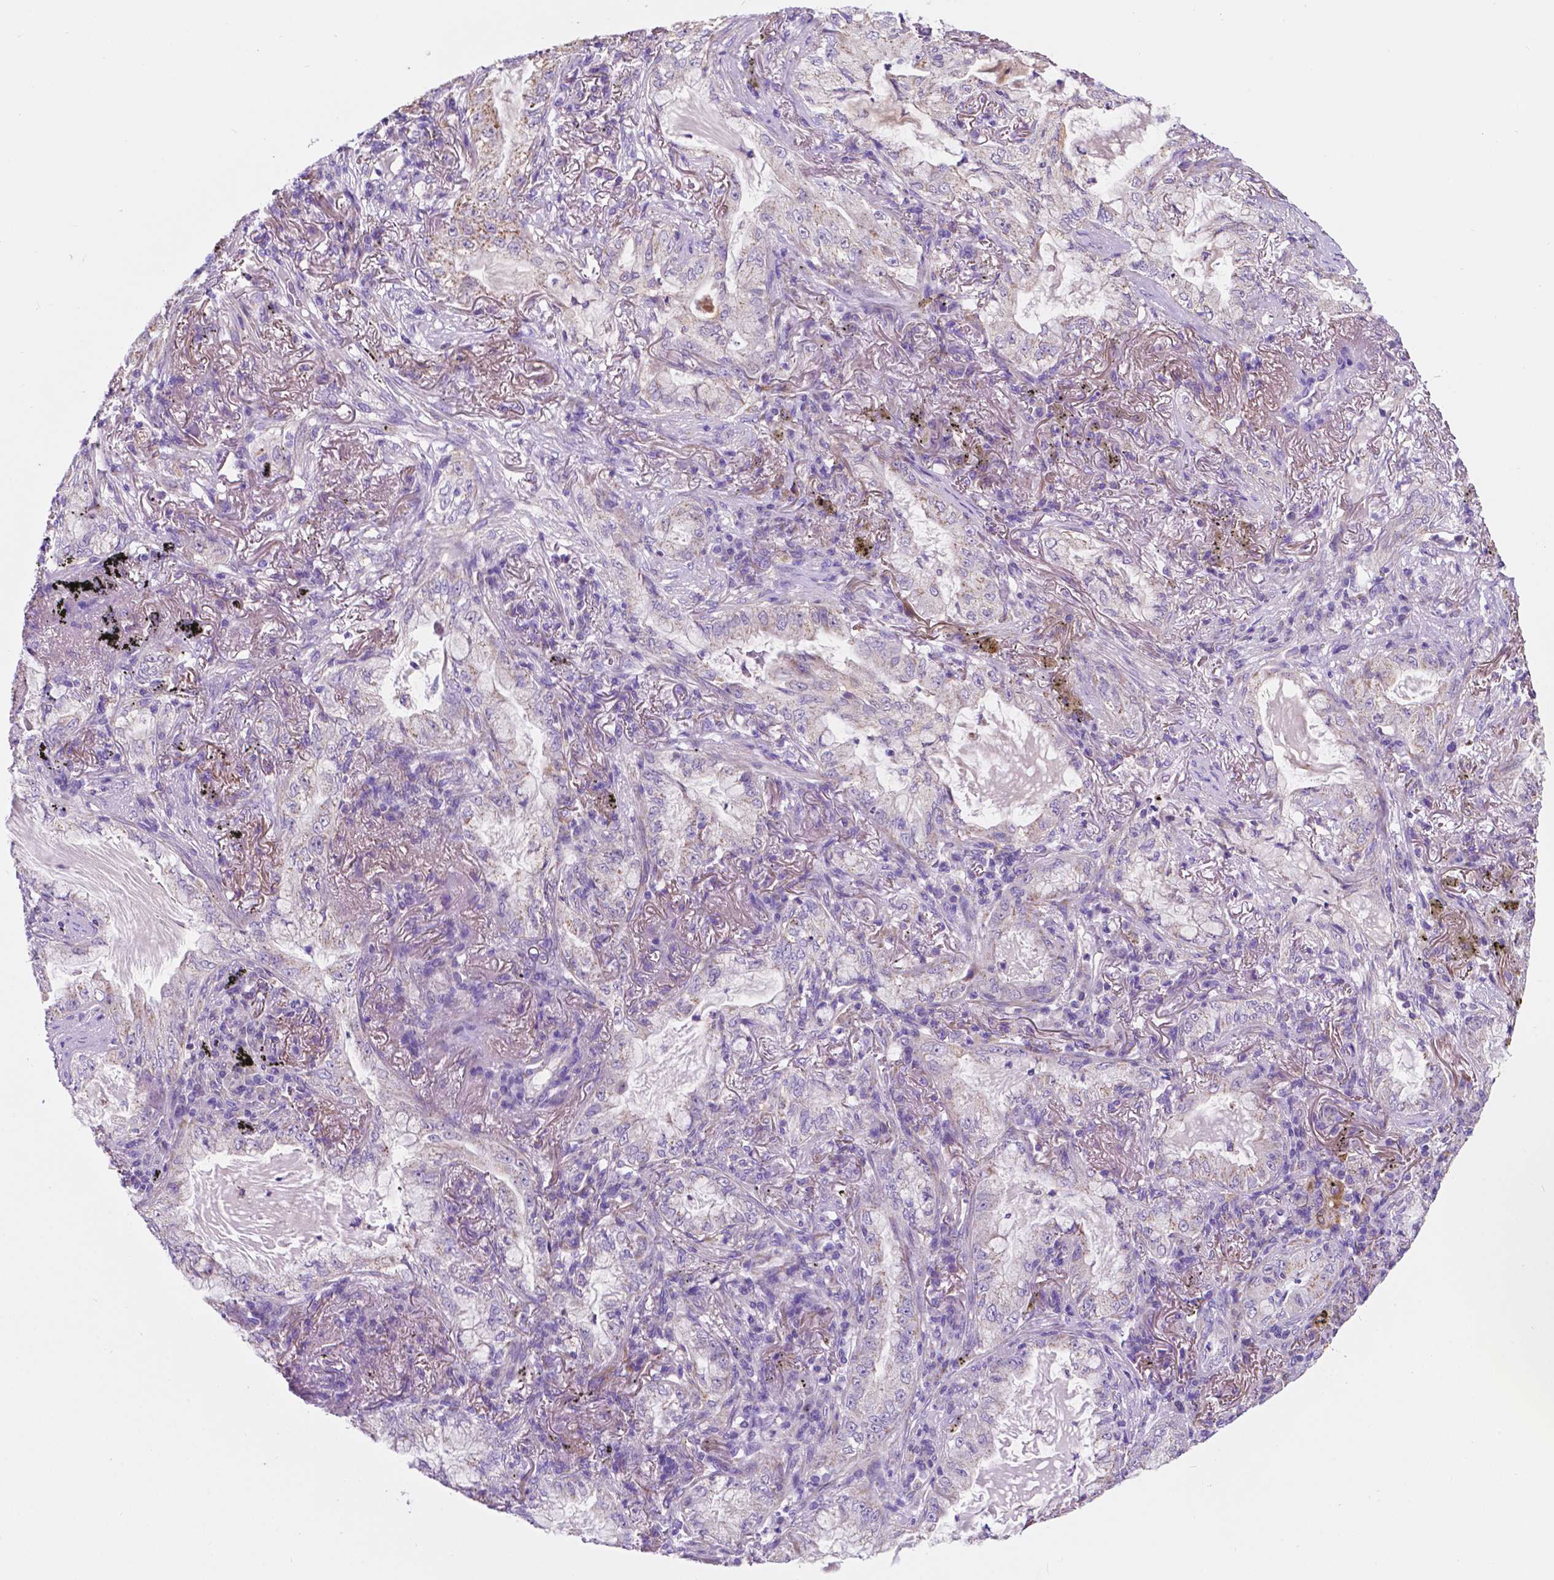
{"staining": {"intensity": "negative", "quantity": "none", "location": "none"}, "tissue": "lung cancer", "cell_type": "Tumor cells", "image_type": "cancer", "snomed": [{"axis": "morphology", "description": "Adenocarcinoma, NOS"}, {"axis": "topography", "description": "Lung"}], "caption": "This photomicrograph is of lung cancer (adenocarcinoma) stained with IHC to label a protein in brown with the nuclei are counter-stained blue. There is no staining in tumor cells. (DAB immunohistochemistry with hematoxylin counter stain).", "gene": "TRPV5", "patient": {"sex": "female", "age": 73}}